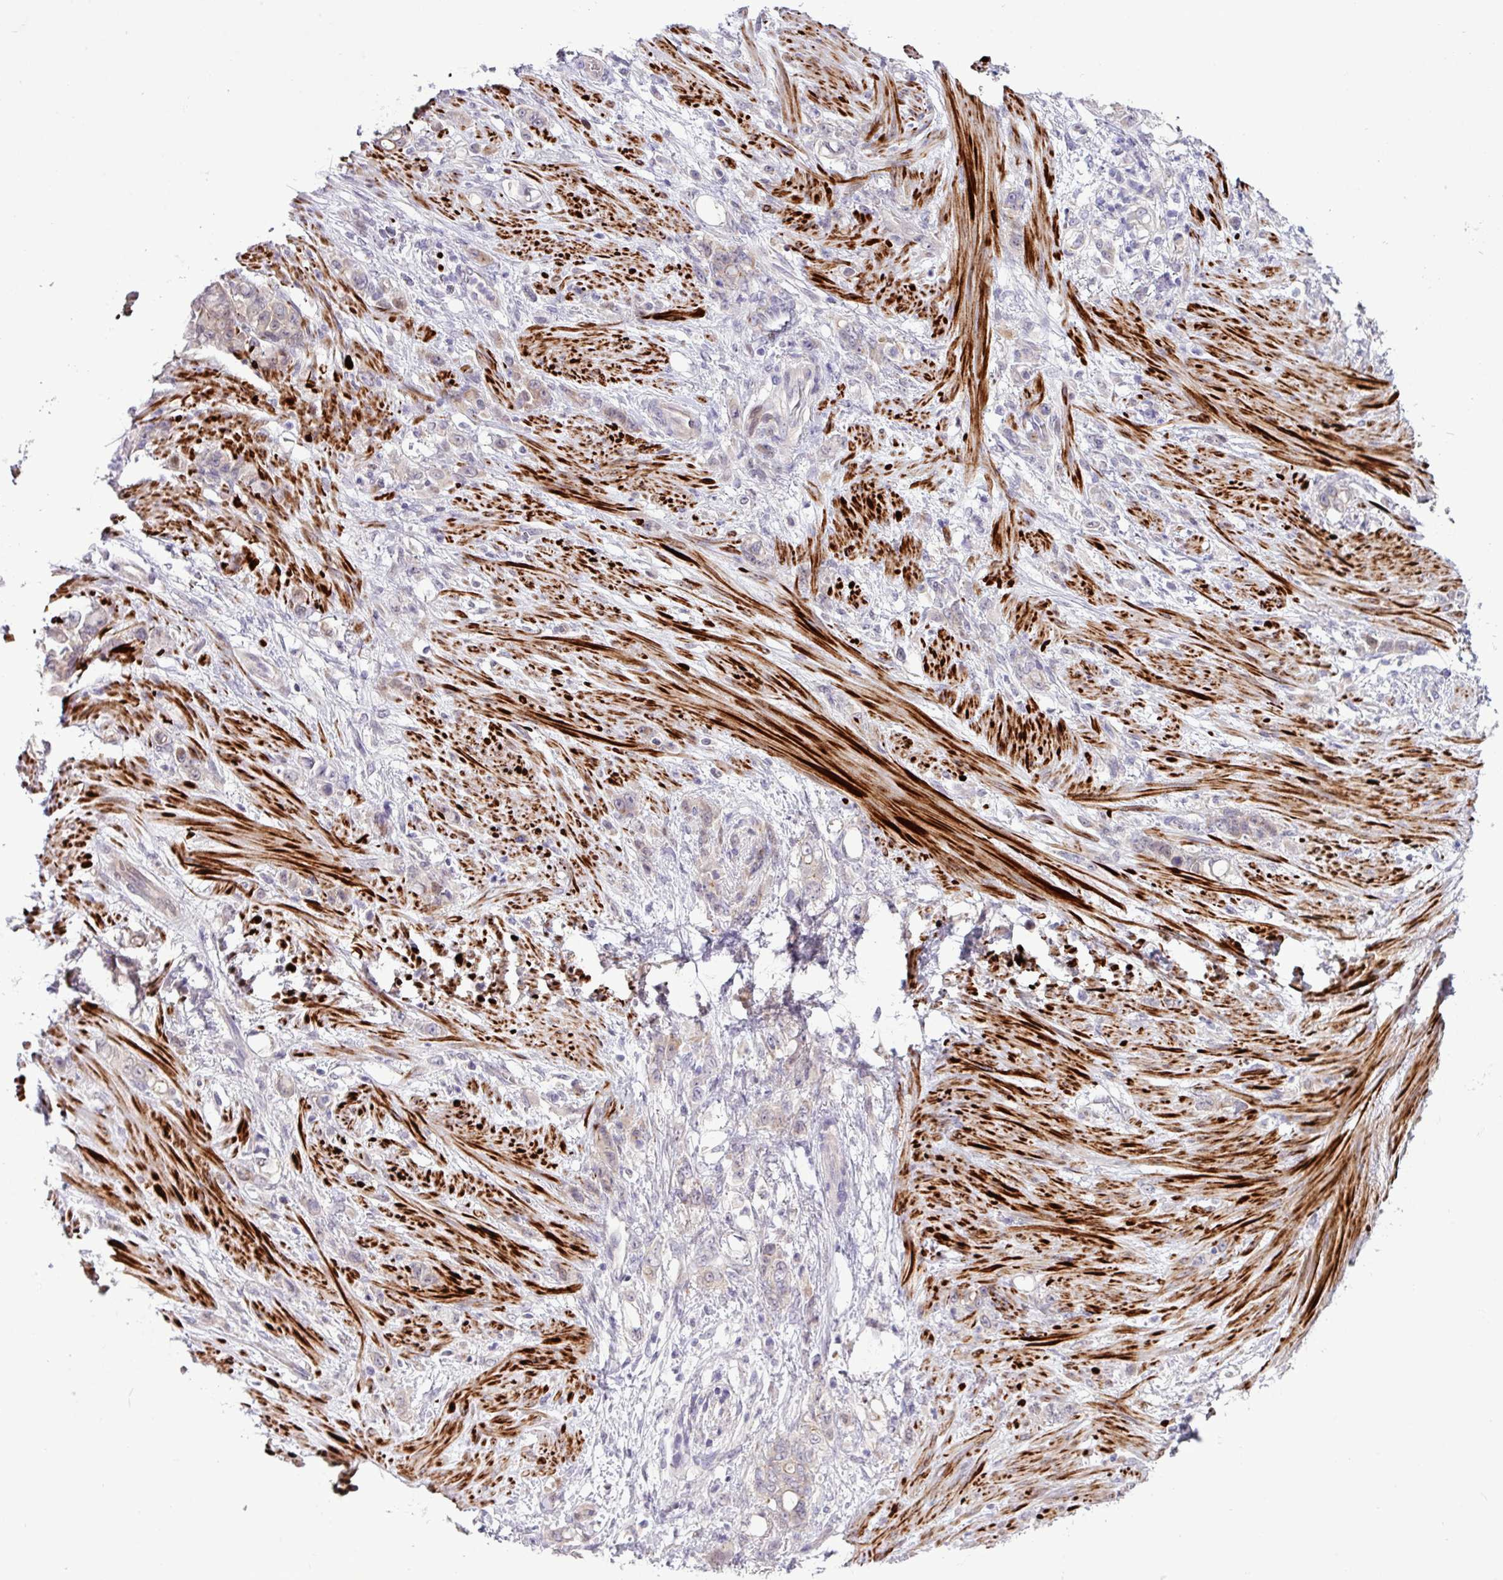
{"staining": {"intensity": "negative", "quantity": "none", "location": "none"}, "tissue": "stomach cancer", "cell_type": "Tumor cells", "image_type": "cancer", "snomed": [{"axis": "morphology", "description": "Normal tissue, NOS"}, {"axis": "morphology", "description": "Adenocarcinoma, NOS"}, {"axis": "topography", "description": "Stomach"}], "caption": "The image shows no staining of tumor cells in stomach cancer.", "gene": "RIPPLY1", "patient": {"sex": "female", "age": 79}}